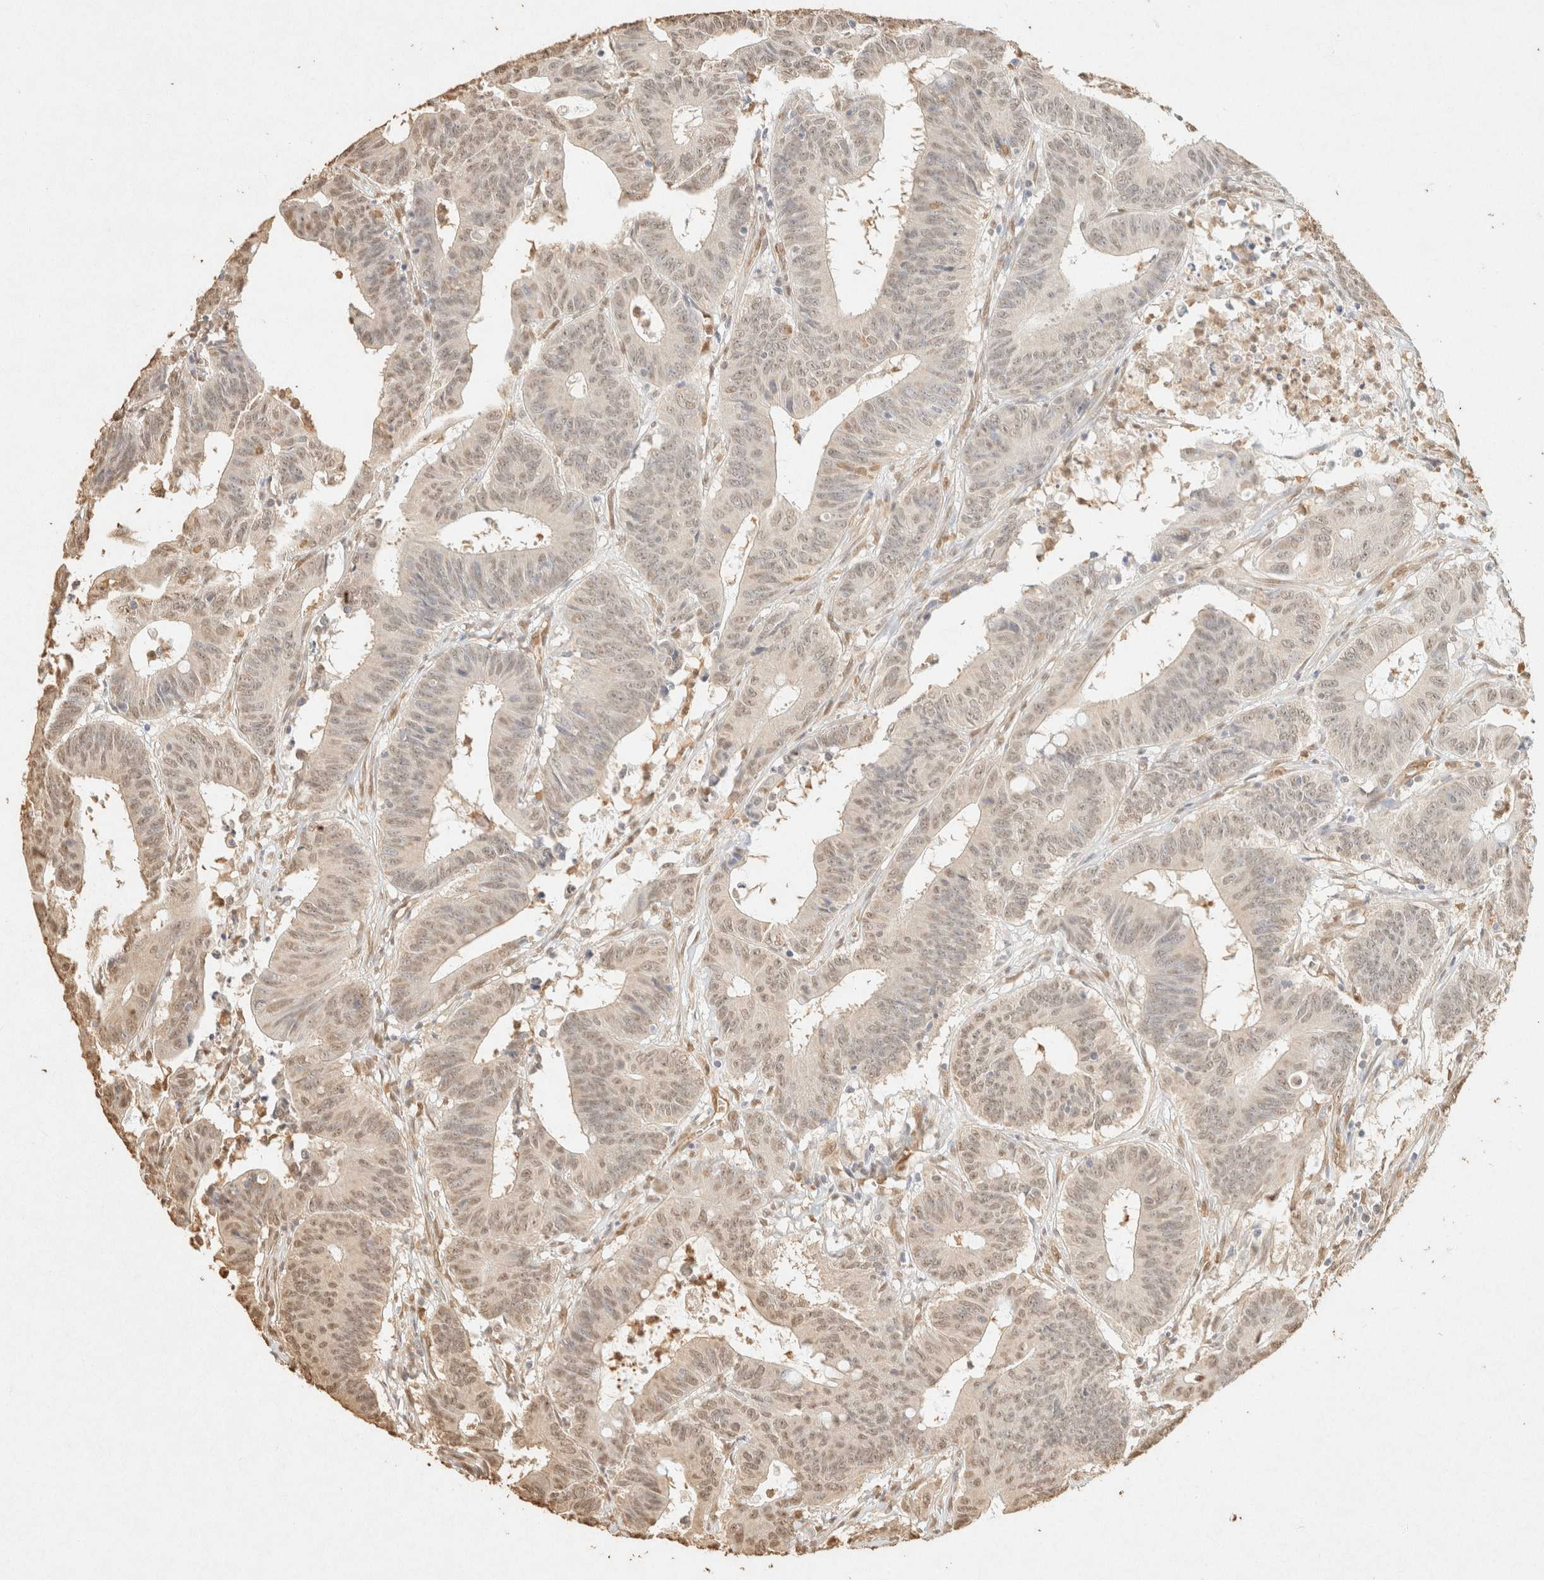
{"staining": {"intensity": "weak", "quantity": ">75%", "location": "nuclear"}, "tissue": "colorectal cancer", "cell_type": "Tumor cells", "image_type": "cancer", "snomed": [{"axis": "morphology", "description": "Adenocarcinoma, NOS"}, {"axis": "topography", "description": "Colon"}], "caption": "Immunohistochemical staining of adenocarcinoma (colorectal) displays weak nuclear protein staining in approximately >75% of tumor cells.", "gene": "S100A13", "patient": {"sex": "male", "age": 45}}